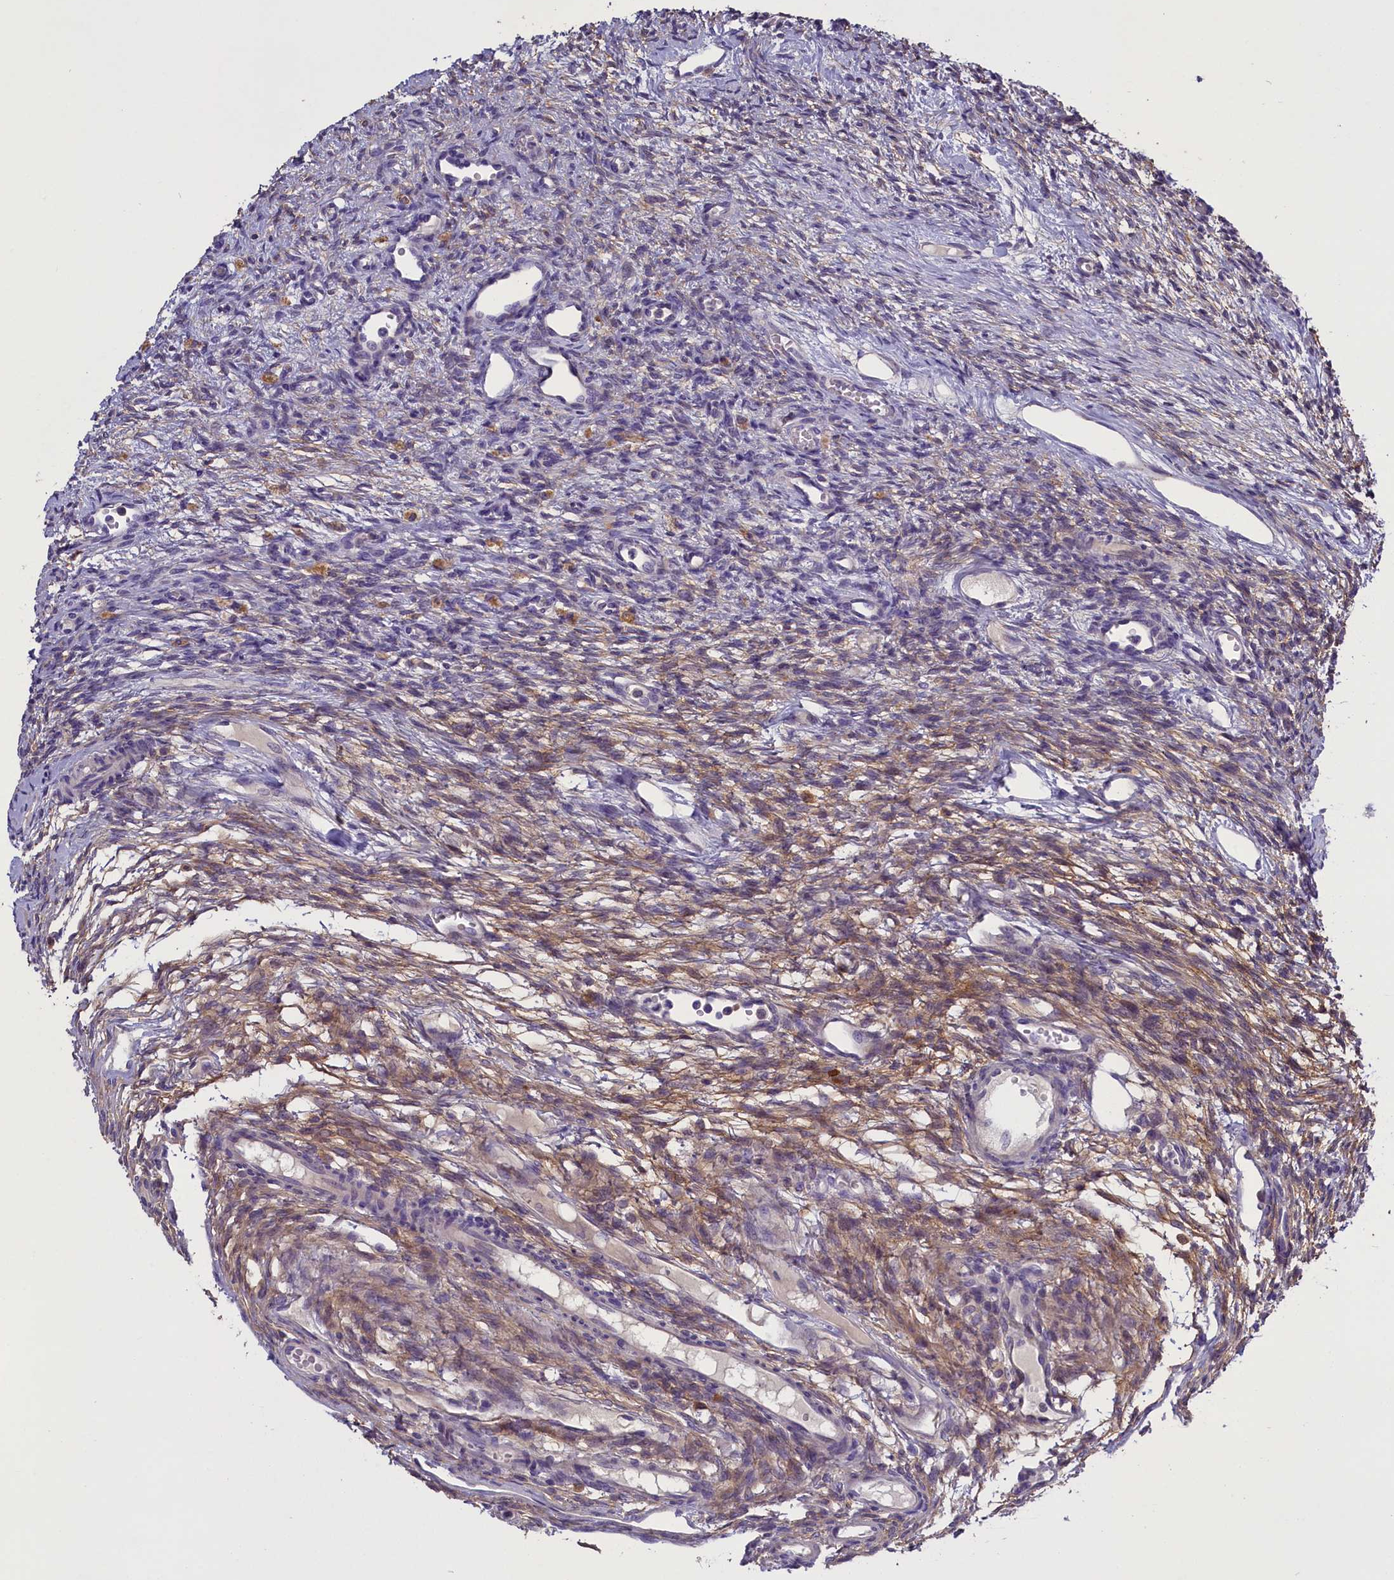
{"staining": {"intensity": "weak", "quantity": "<25%", "location": "cytoplasmic/membranous"}, "tissue": "ovary", "cell_type": "Ovarian stroma cells", "image_type": "normal", "snomed": [{"axis": "morphology", "description": "Normal tissue, NOS"}, {"axis": "topography", "description": "Ovary"}], "caption": "An immunohistochemistry (IHC) histopathology image of unremarkable ovary is shown. There is no staining in ovarian stroma cells of ovary. The staining was performed using DAB (3,3'-diaminobenzidine) to visualize the protein expression in brown, while the nuclei were stained in blue with hematoxylin (Magnification: 20x).", "gene": "ENPP6", "patient": {"sex": "female", "age": 33}}